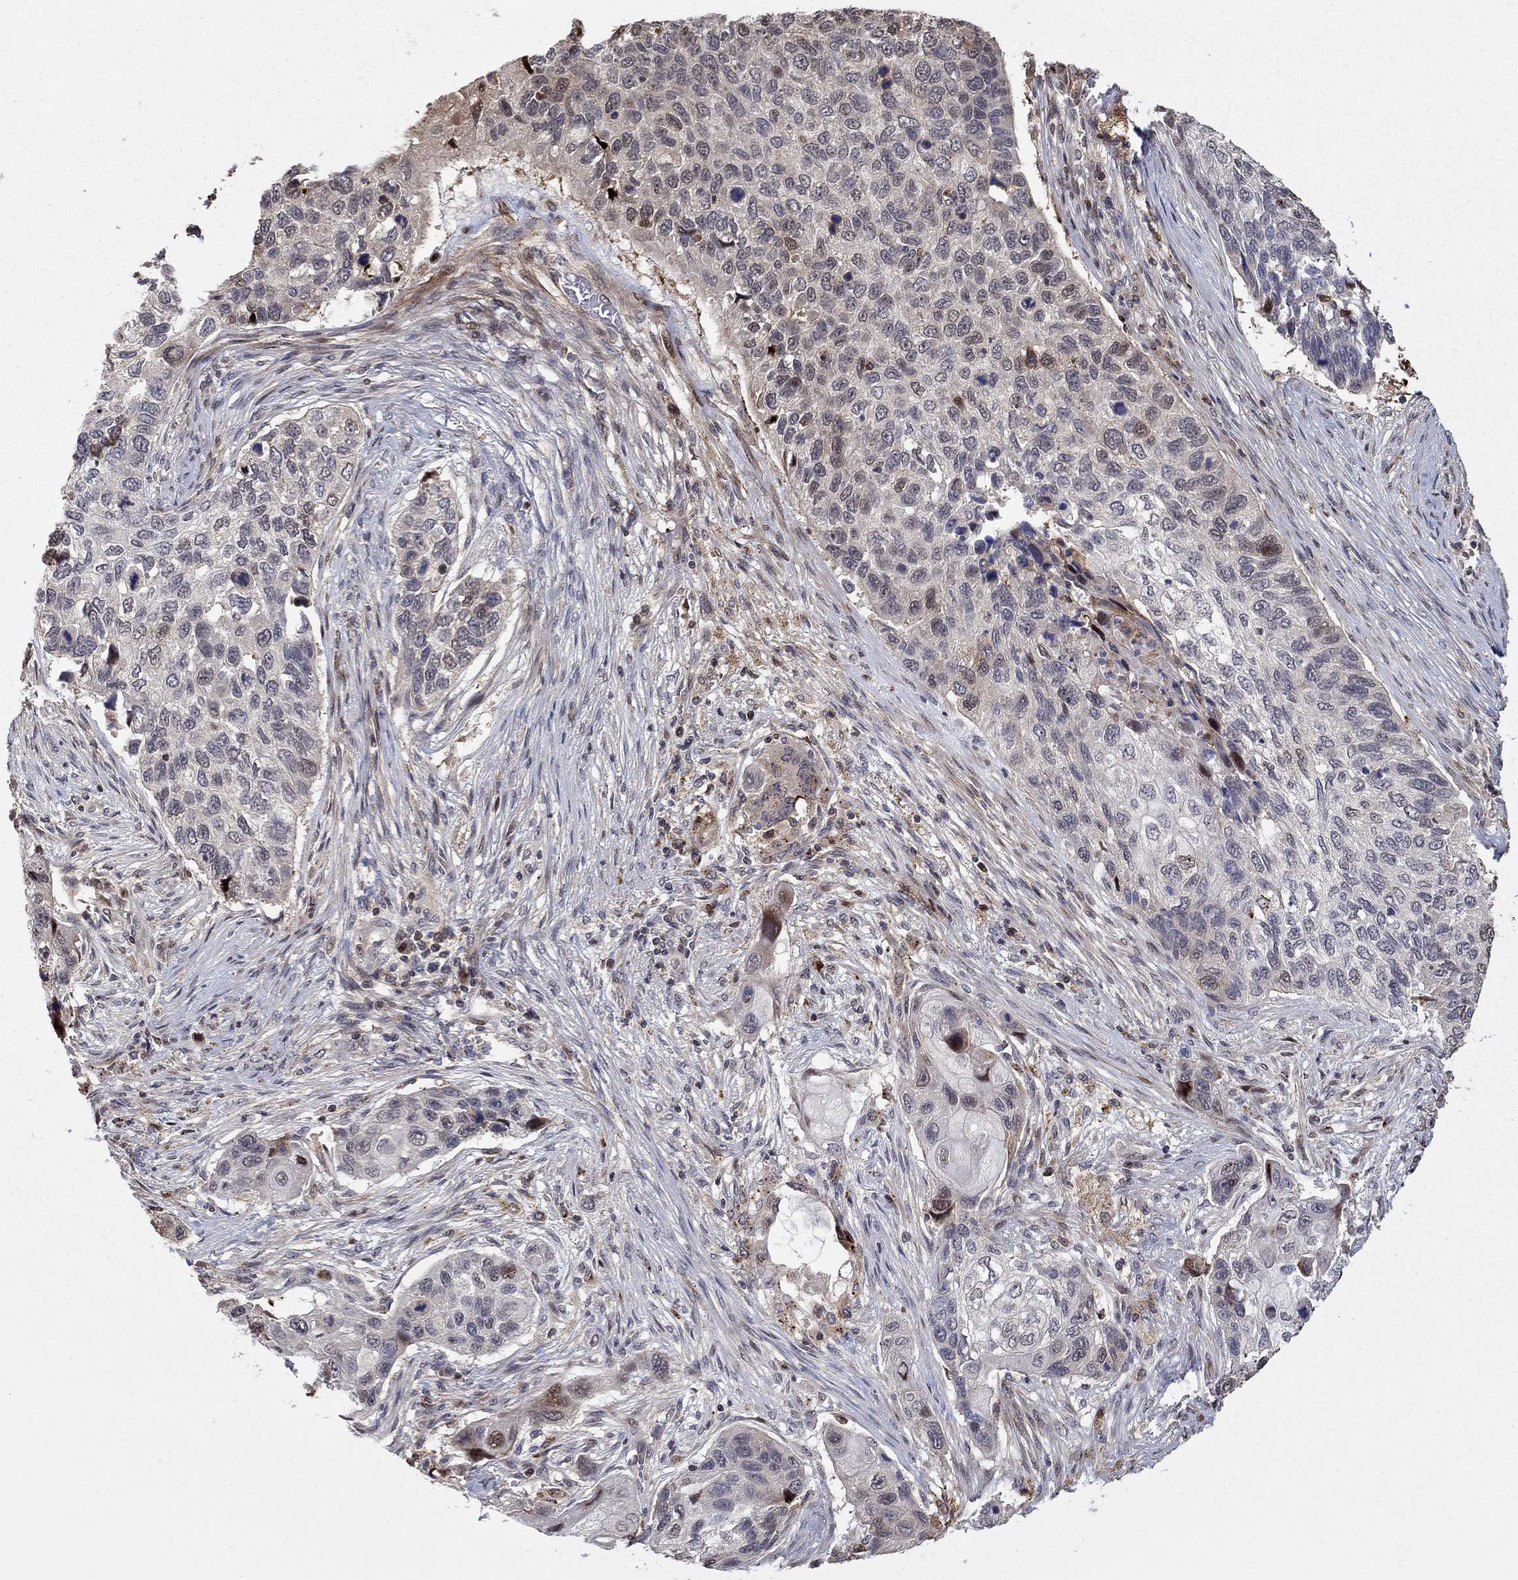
{"staining": {"intensity": "moderate", "quantity": "<25%", "location": "cytoplasmic/membranous,nuclear"}, "tissue": "lung cancer", "cell_type": "Tumor cells", "image_type": "cancer", "snomed": [{"axis": "morphology", "description": "Normal tissue, NOS"}, {"axis": "morphology", "description": "Squamous cell carcinoma, NOS"}, {"axis": "topography", "description": "Bronchus"}, {"axis": "topography", "description": "Lung"}], "caption": "Lung squamous cell carcinoma stained with a brown dye shows moderate cytoplasmic/membranous and nuclear positive expression in about <25% of tumor cells.", "gene": "LPCAT4", "patient": {"sex": "male", "age": 69}}